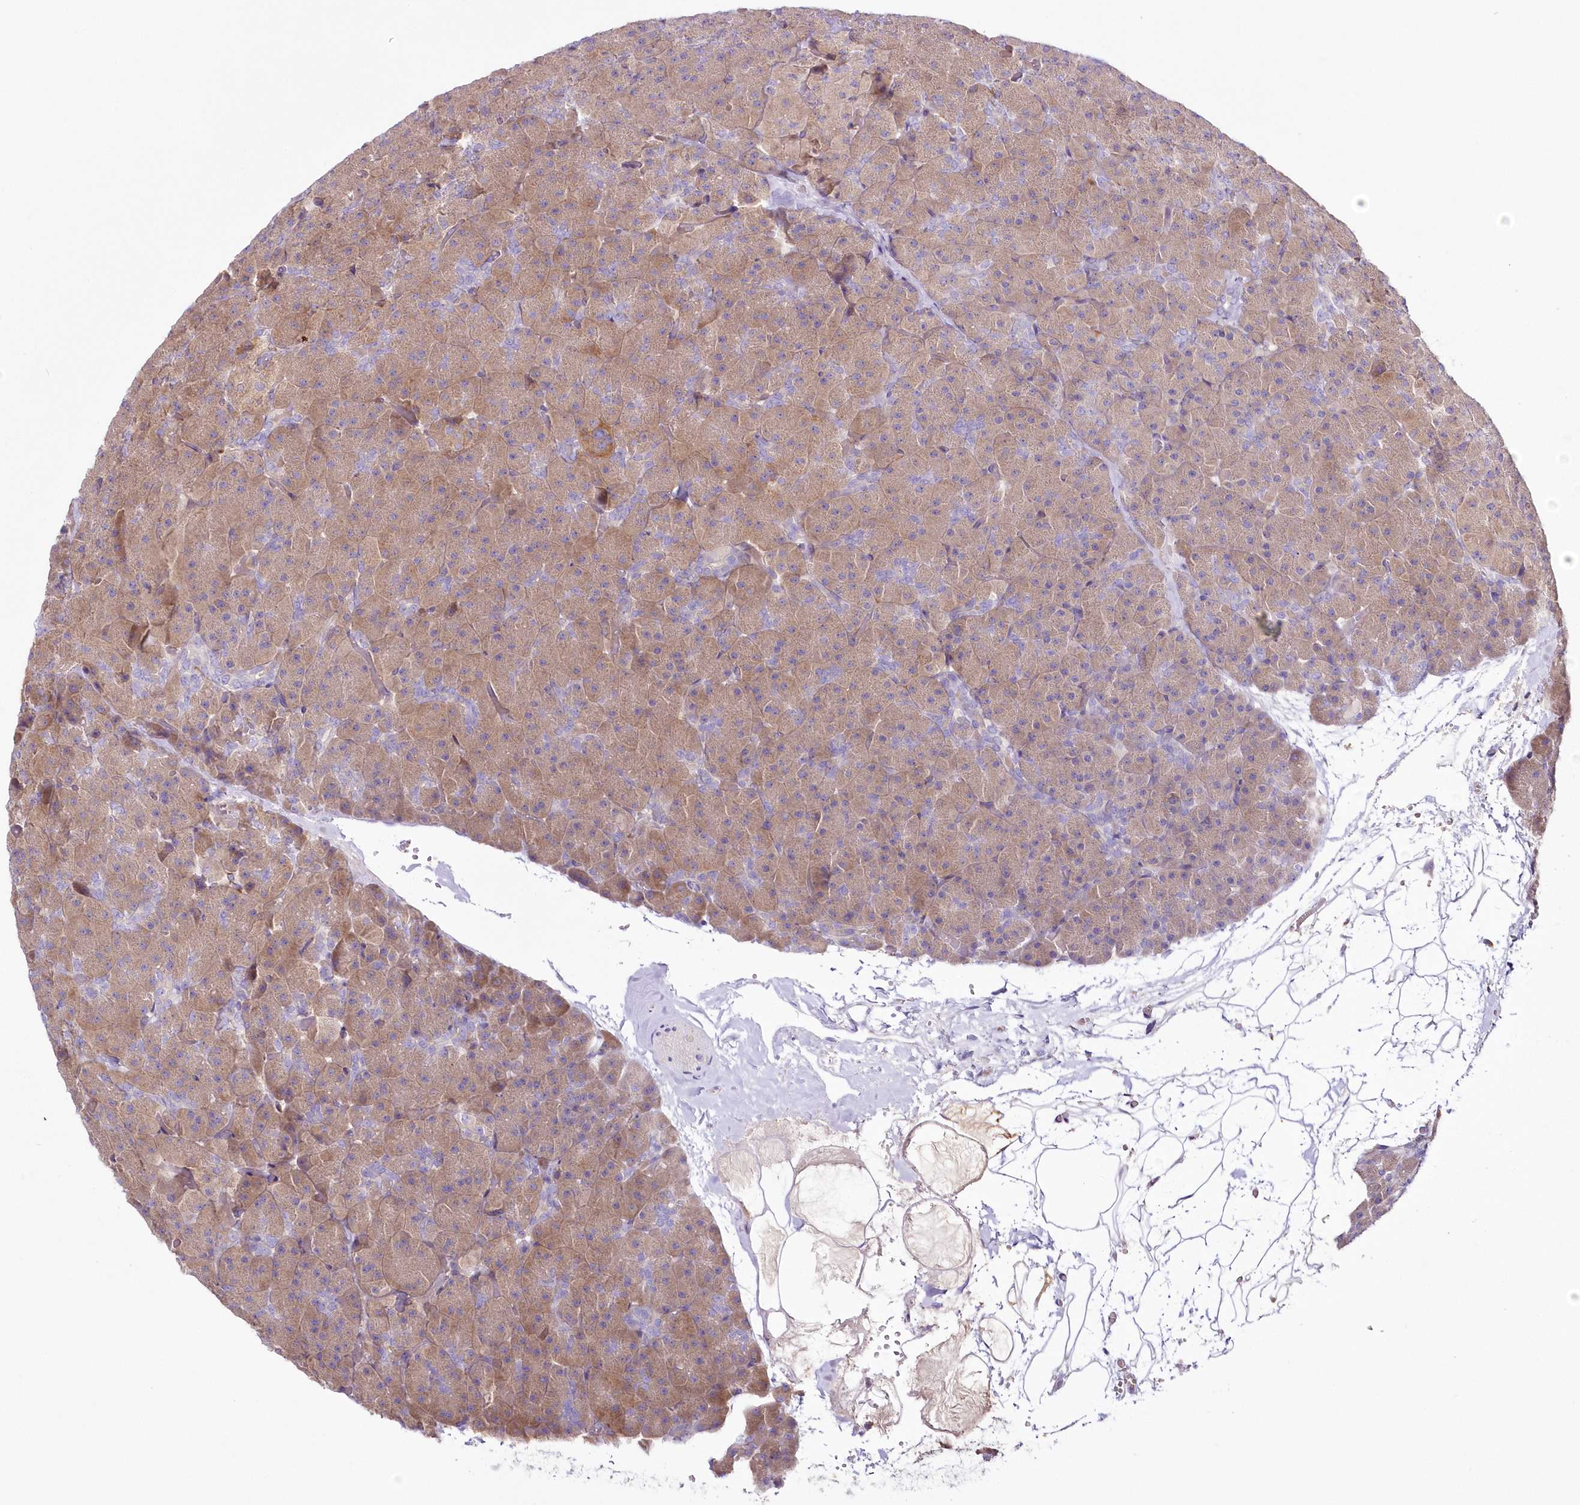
{"staining": {"intensity": "moderate", "quantity": ">75%", "location": "cytoplasmic/membranous"}, "tissue": "pancreas", "cell_type": "Exocrine glandular cells", "image_type": "normal", "snomed": [{"axis": "morphology", "description": "Normal tissue, NOS"}, {"axis": "topography", "description": "Pancreas"}], "caption": "An IHC histopathology image of normal tissue is shown. Protein staining in brown shows moderate cytoplasmic/membranous positivity in pancreas within exocrine glandular cells.", "gene": "ARFGEF3", "patient": {"sex": "male", "age": 36}}